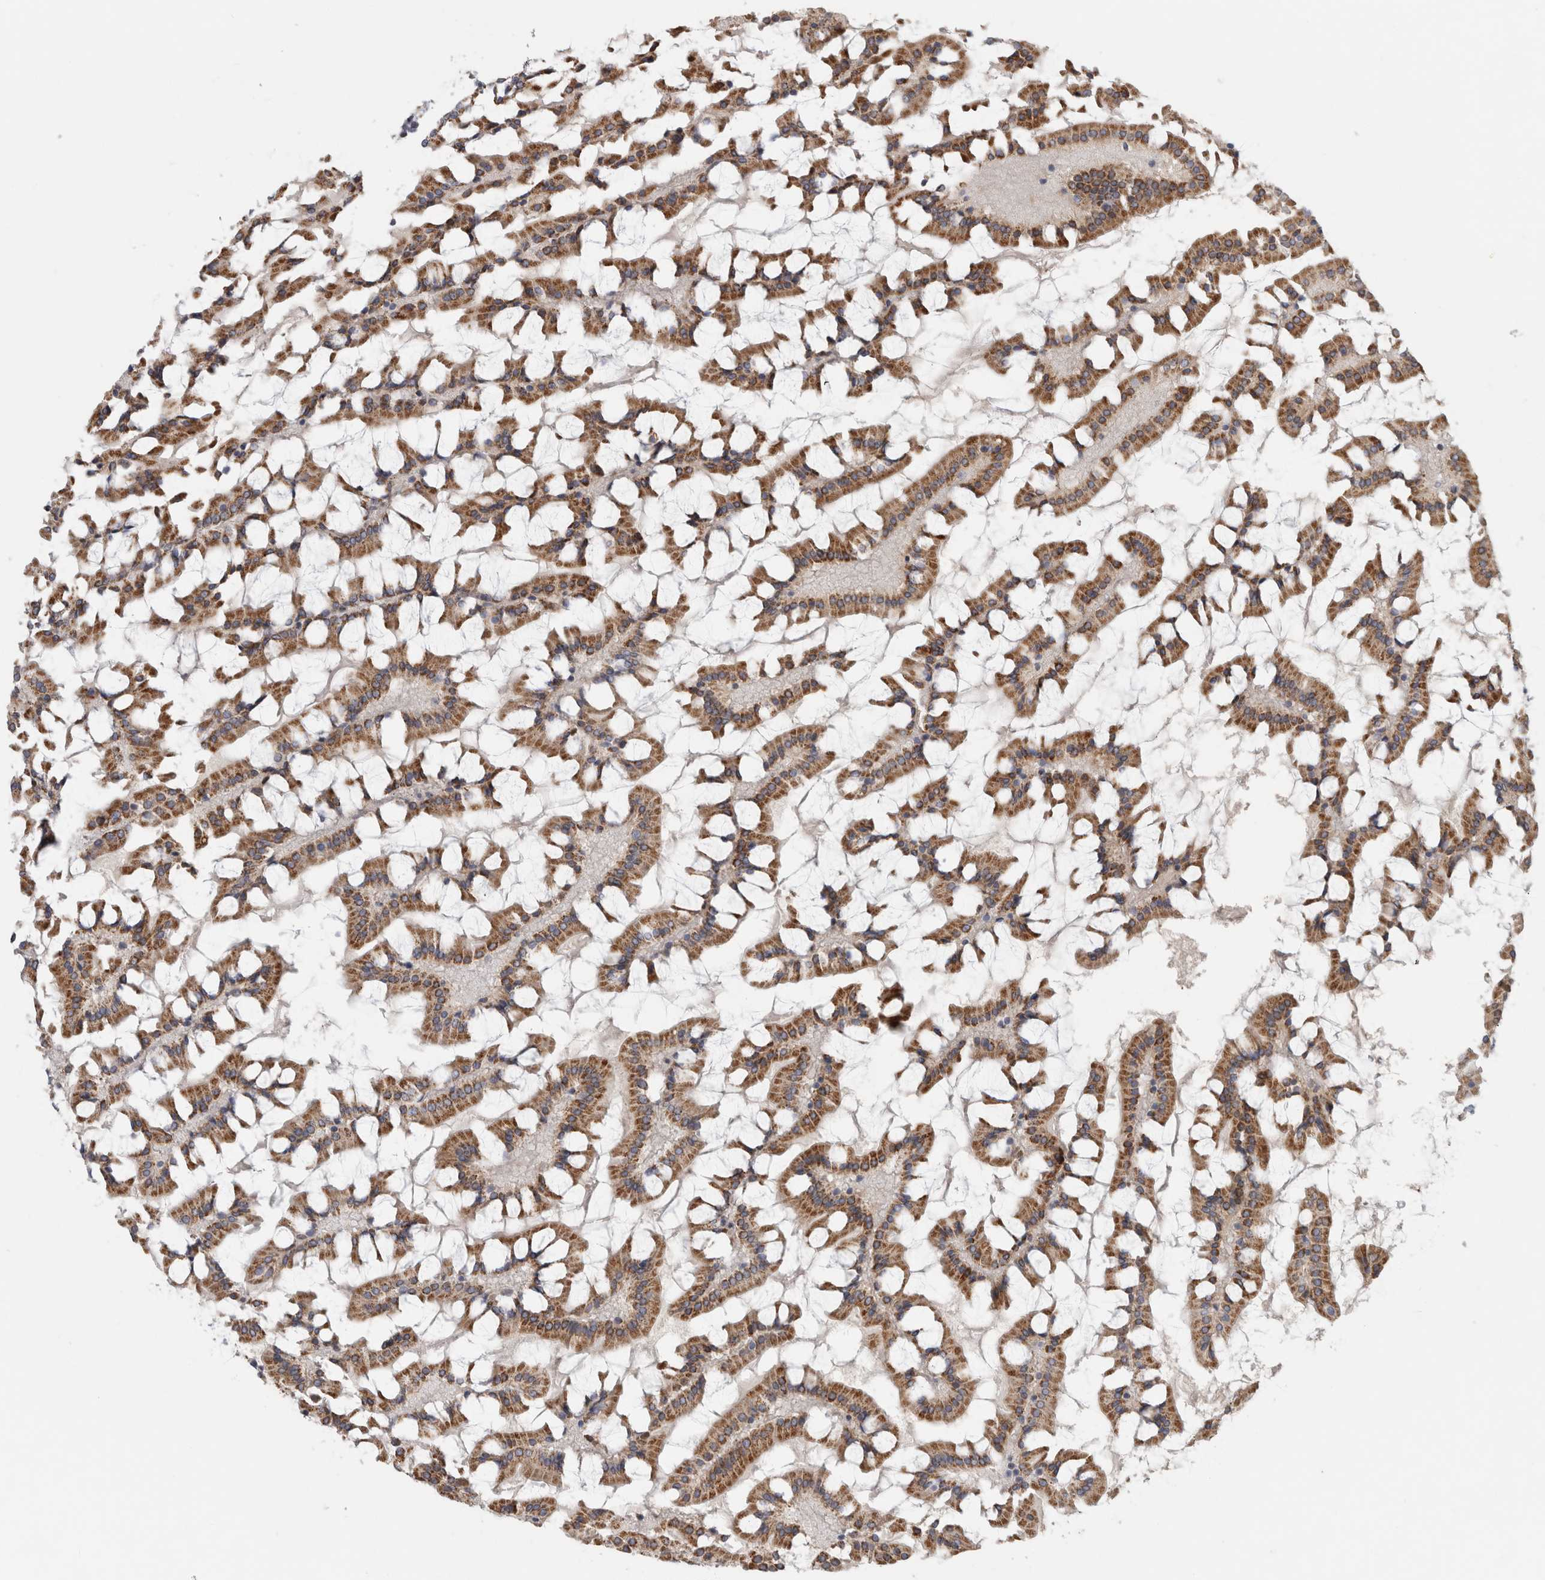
{"staining": {"intensity": "strong", "quantity": ">75%", "location": "cytoplasmic/membranous"}, "tissue": "small intestine", "cell_type": "Glandular cells", "image_type": "normal", "snomed": [{"axis": "morphology", "description": "Normal tissue, NOS"}, {"axis": "topography", "description": "Small intestine"}], "caption": "IHC histopathology image of unremarkable small intestine: human small intestine stained using immunohistochemistry reveals high levels of strong protein expression localized specifically in the cytoplasmic/membranous of glandular cells, appearing as a cytoplasmic/membranous brown color.", "gene": "RAB18", "patient": {"sex": "male", "age": 41}}